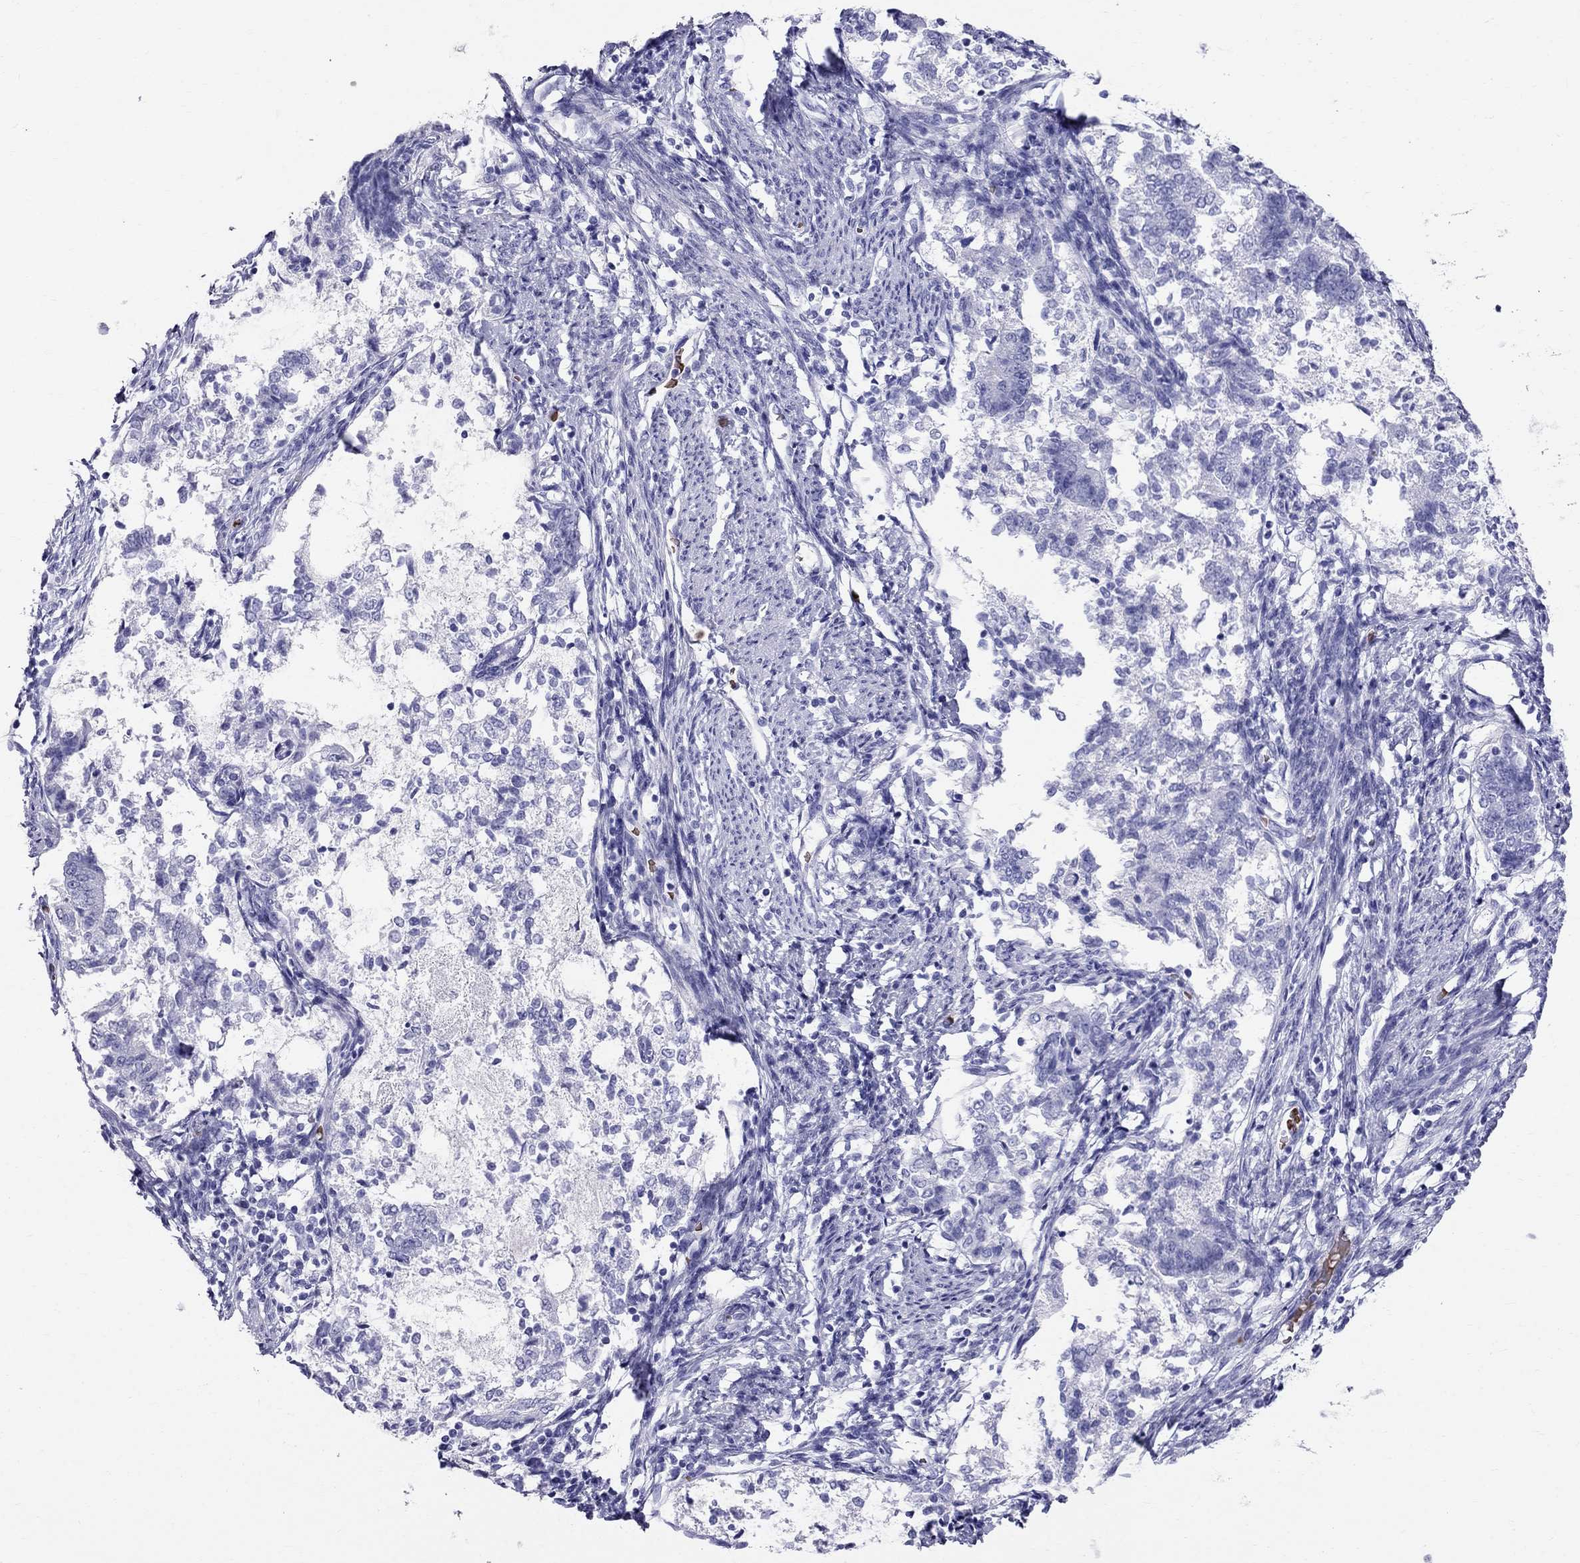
{"staining": {"intensity": "negative", "quantity": "none", "location": "none"}, "tissue": "endometrial cancer", "cell_type": "Tumor cells", "image_type": "cancer", "snomed": [{"axis": "morphology", "description": "Adenocarcinoma, NOS"}, {"axis": "topography", "description": "Endometrium"}], "caption": "This histopathology image is of endometrial cancer (adenocarcinoma) stained with IHC to label a protein in brown with the nuclei are counter-stained blue. There is no positivity in tumor cells. The staining is performed using DAB (3,3'-diaminobenzidine) brown chromogen with nuclei counter-stained in using hematoxylin.", "gene": "DNAAF6", "patient": {"sex": "female", "age": 65}}